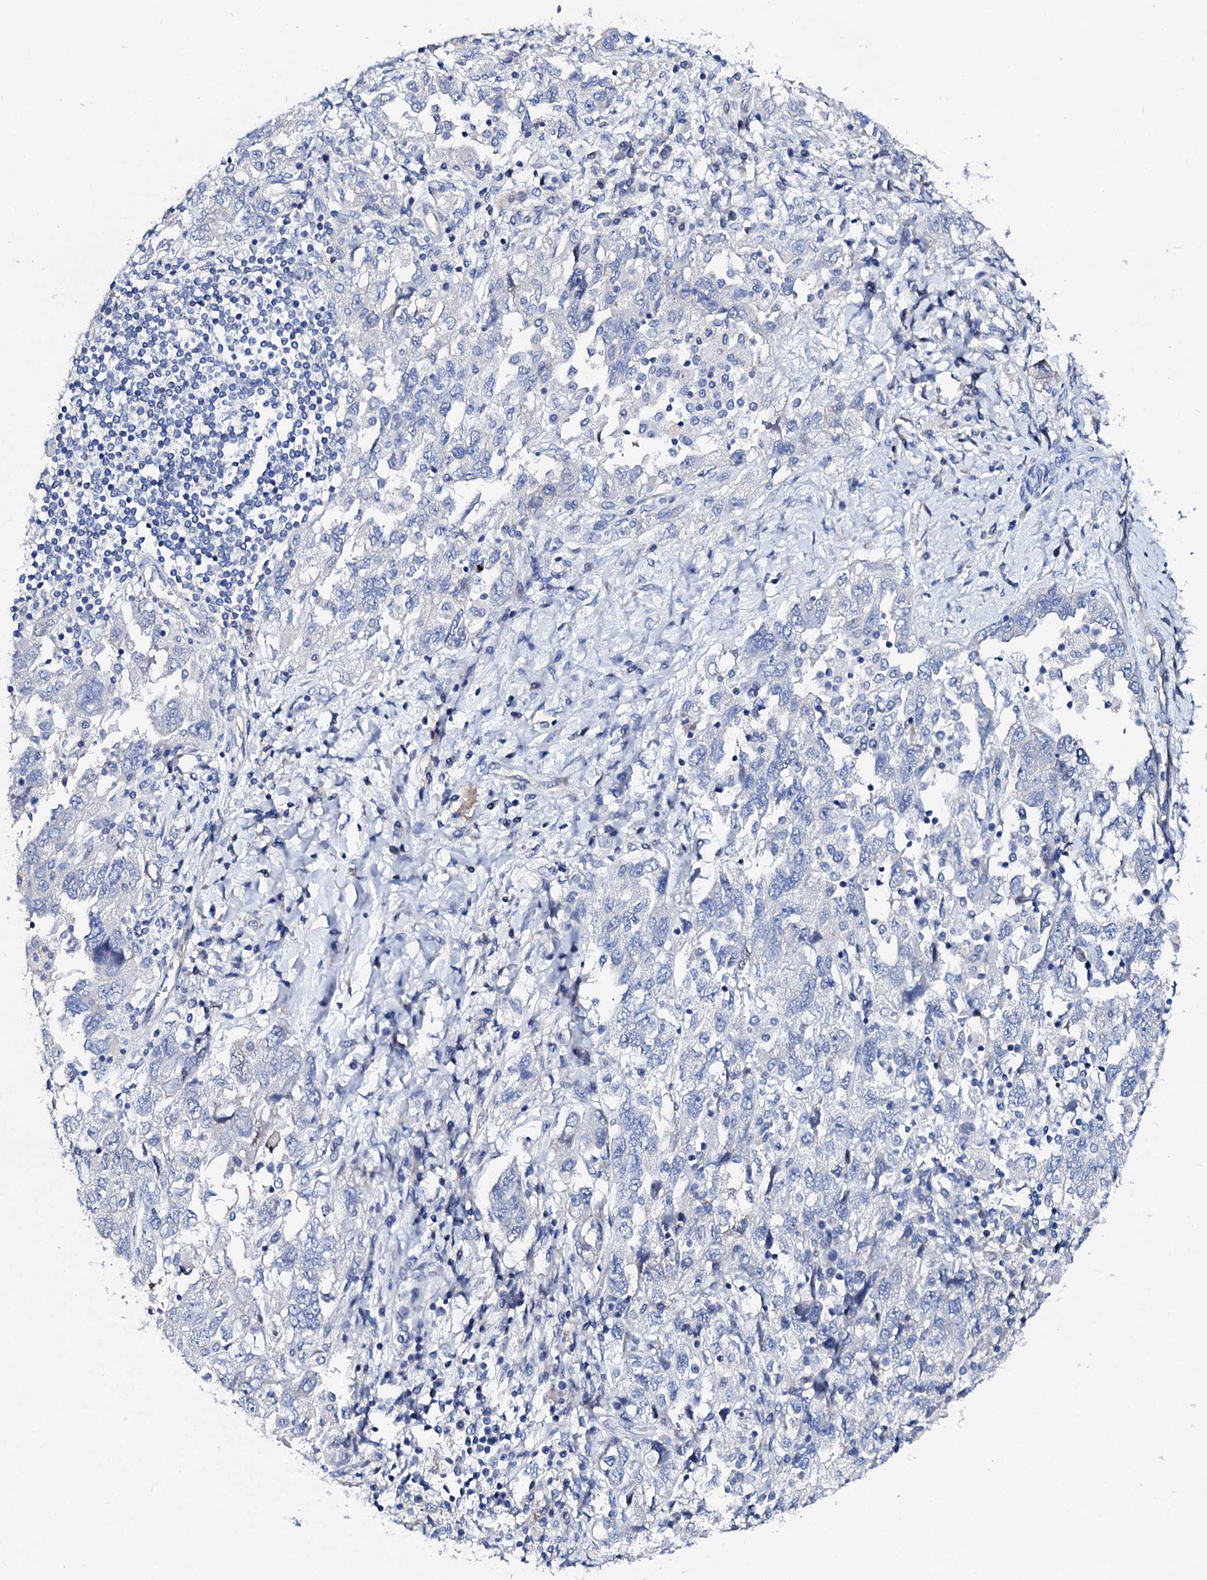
{"staining": {"intensity": "negative", "quantity": "none", "location": "none"}, "tissue": "ovarian cancer", "cell_type": "Tumor cells", "image_type": "cancer", "snomed": [{"axis": "morphology", "description": "Carcinoma, NOS"}, {"axis": "morphology", "description": "Cystadenocarcinoma, serous, NOS"}, {"axis": "topography", "description": "Ovary"}], "caption": "There is no significant expression in tumor cells of ovarian serous cystadenocarcinoma.", "gene": "TRDN", "patient": {"sex": "female", "age": 69}}